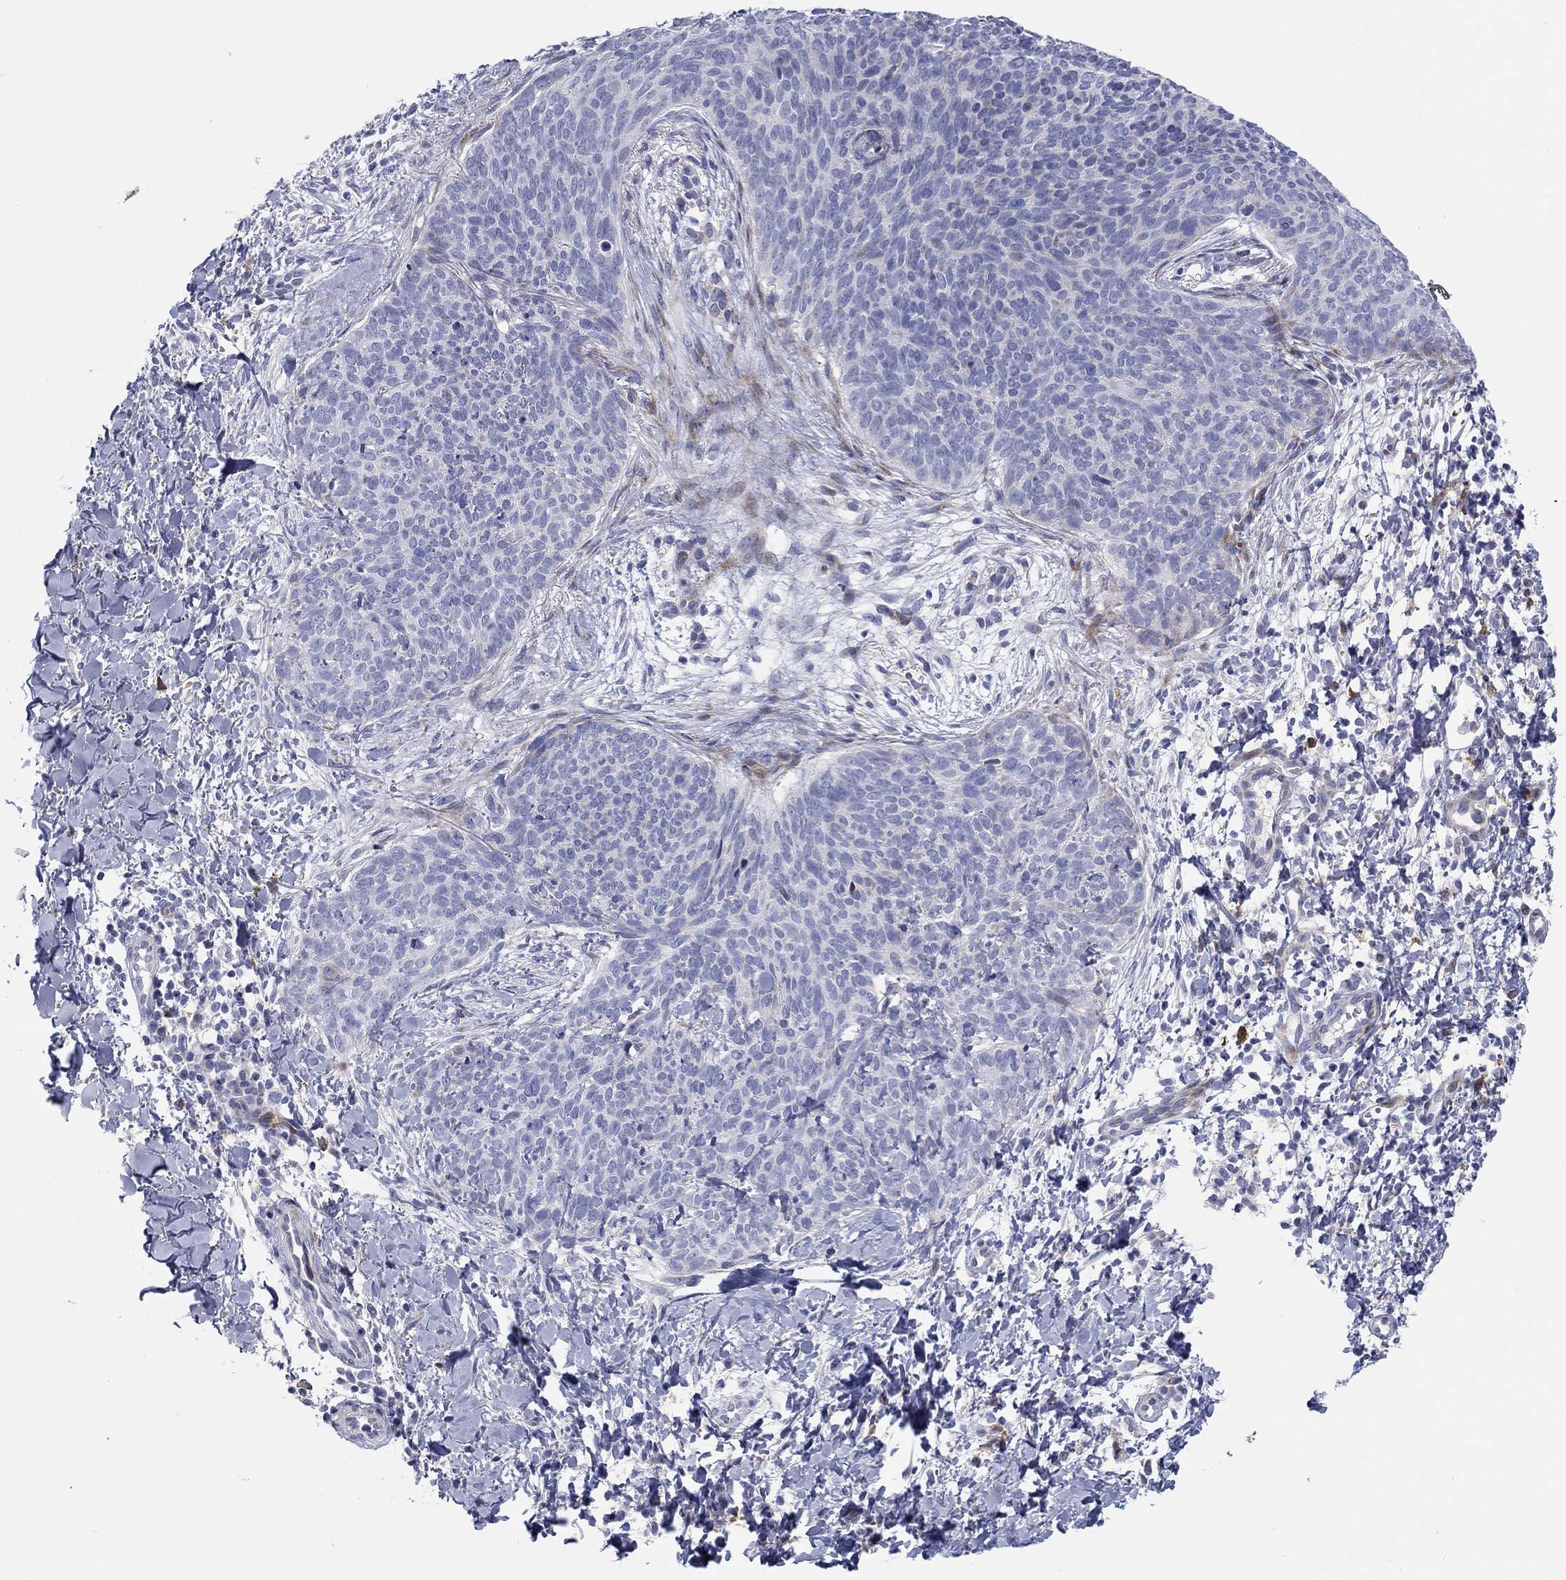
{"staining": {"intensity": "negative", "quantity": "none", "location": "none"}, "tissue": "skin cancer", "cell_type": "Tumor cells", "image_type": "cancer", "snomed": [{"axis": "morphology", "description": "Basal cell carcinoma"}, {"axis": "topography", "description": "Skin"}], "caption": "Skin cancer stained for a protein using immunohistochemistry exhibits no positivity tumor cells.", "gene": "ARHGAP36", "patient": {"sex": "male", "age": 64}}